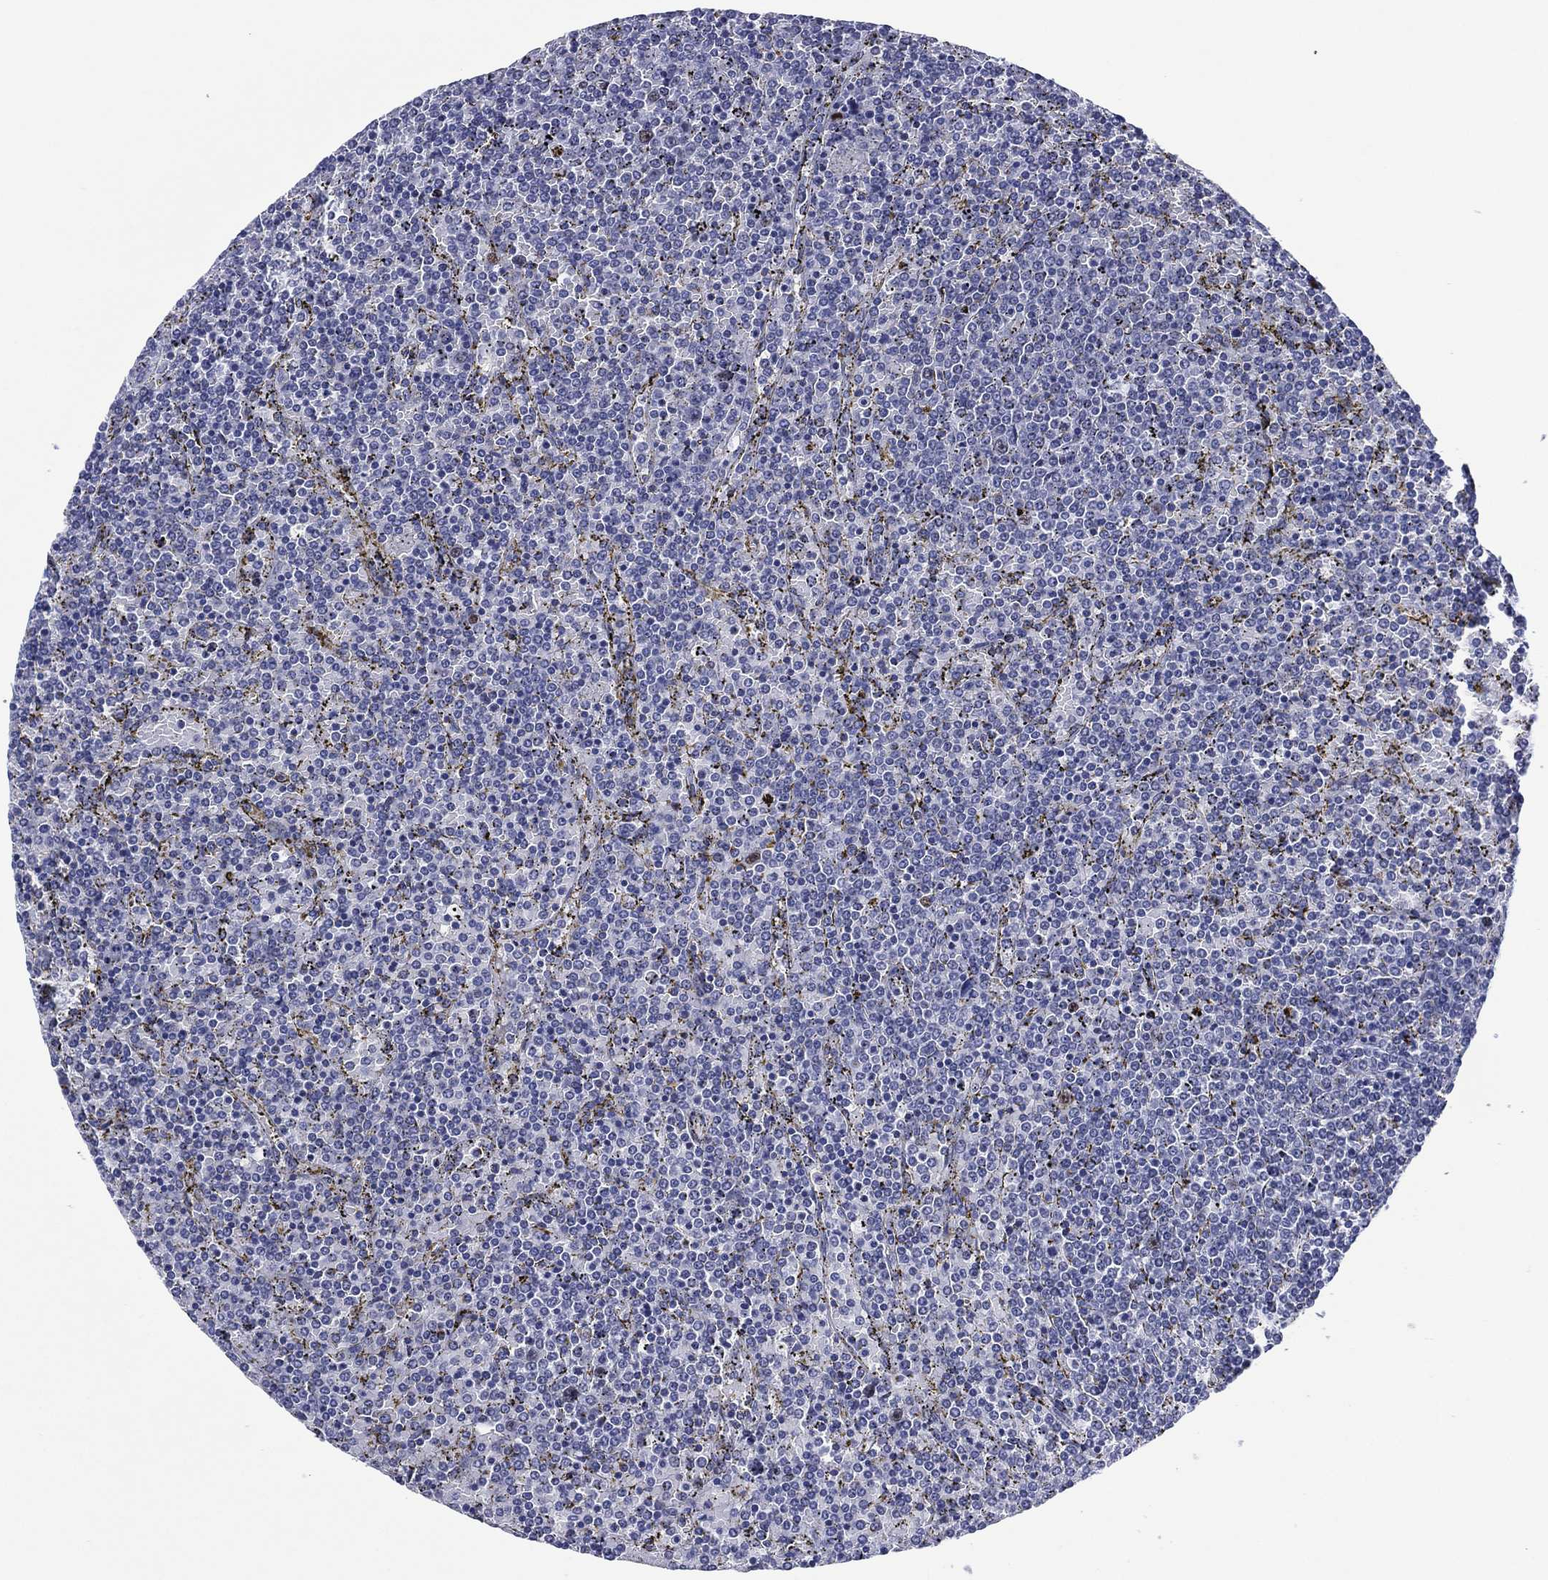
{"staining": {"intensity": "negative", "quantity": "none", "location": "none"}, "tissue": "lymphoma", "cell_type": "Tumor cells", "image_type": "cancer", "snomed": [{"axis": "morphology", "description": "Malignant lymphoma, non-Hodgkin's type, Low grade"}, {"axis": "topography", "description": "Spleen"}], "caption": "Immunohistochemistry micrograph of lymphoma stained for a protein (brown), which demonstrates no staining in tumor cells. The staining is performed using DAB brown chromogen with nuclei counter-stained in using hematoxylin.", "gene": "GATA6", "patient": {"sex": "female", "age": 77}}